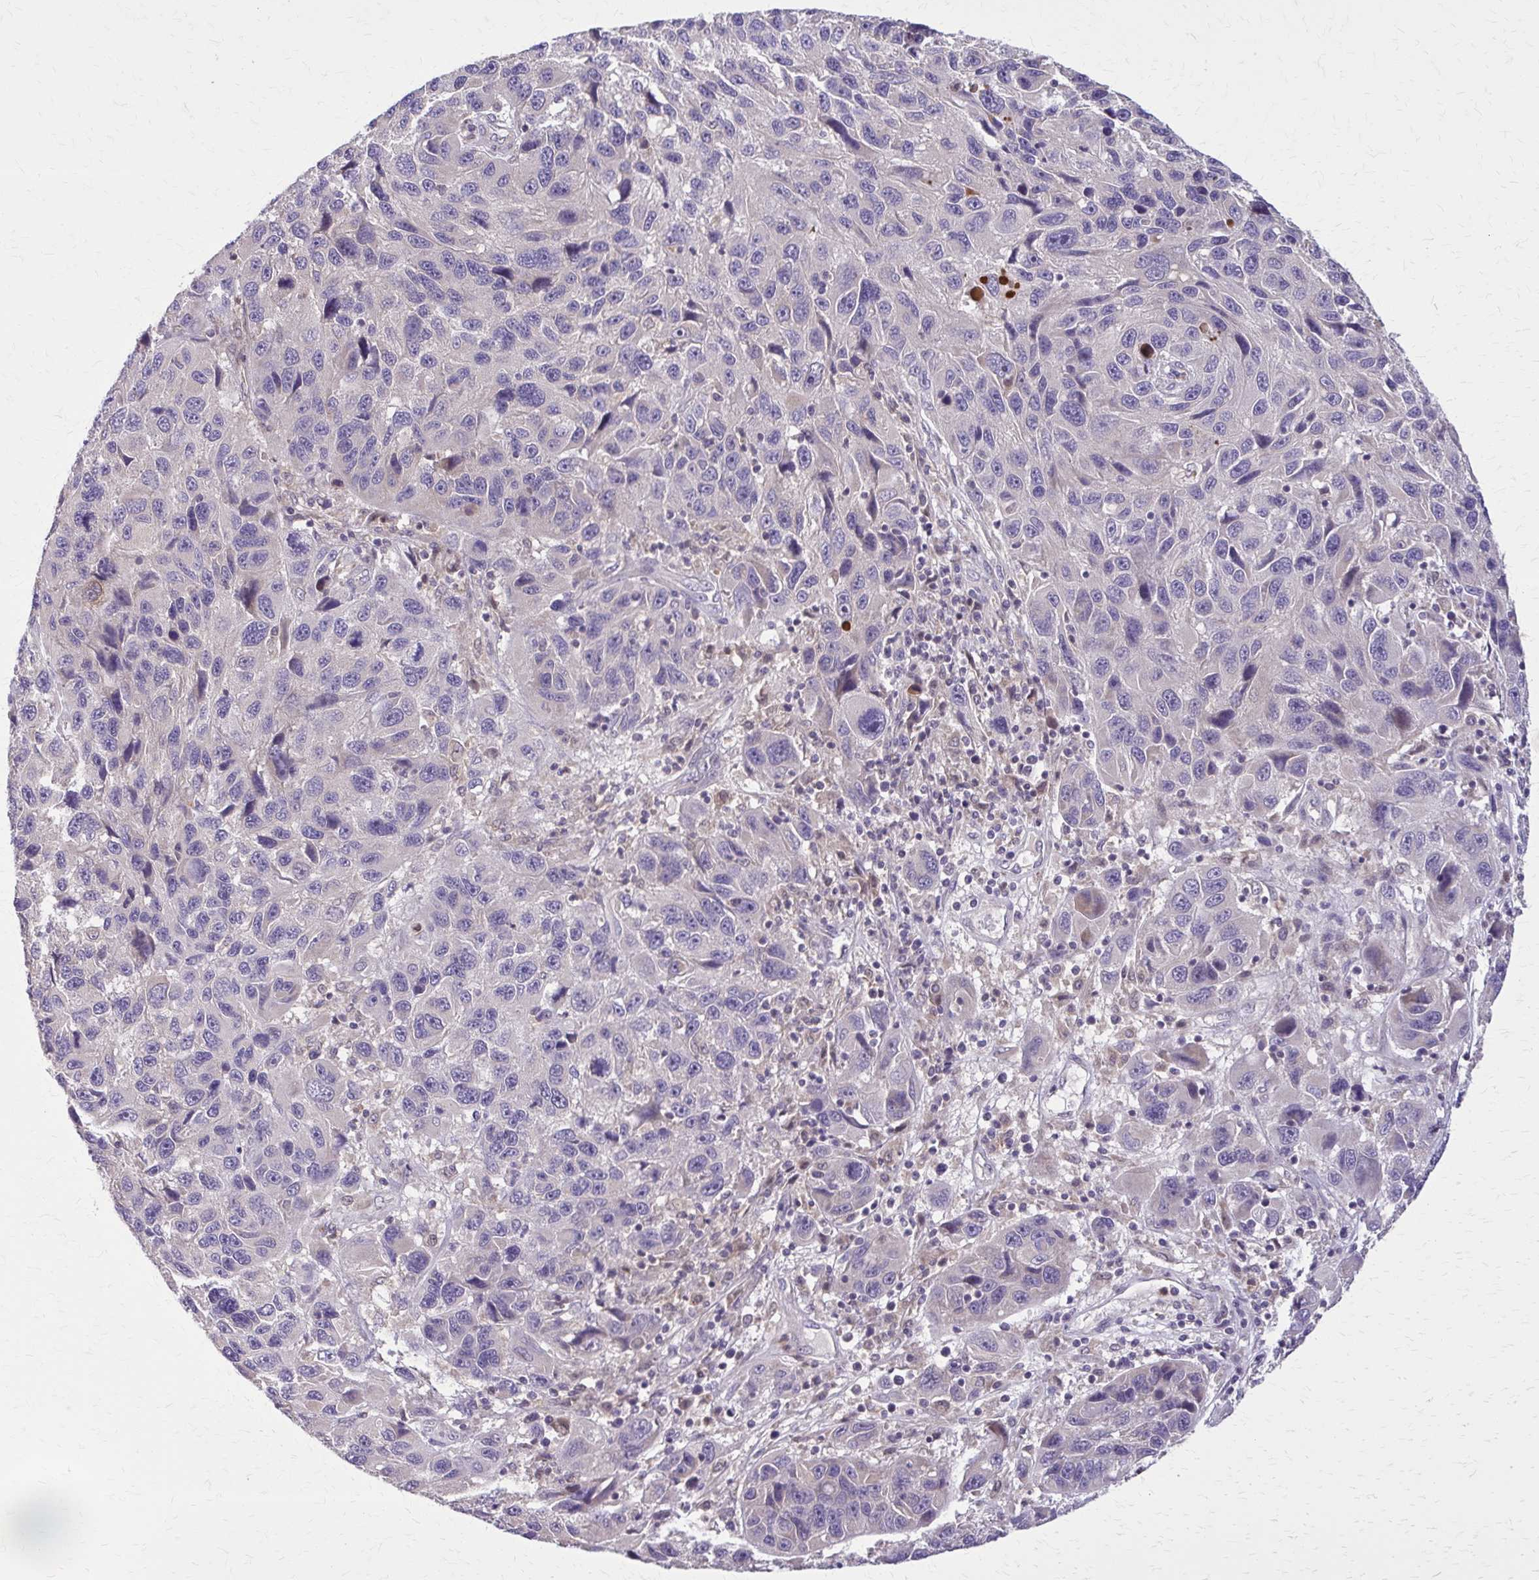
{"staining": {"intensity": "weak", "quantity": "<25%", "location": "cytoplasmic/membranous"}, "tissue": "melanoma", "cell_type": "Tumor cells", "image_type": "cancer", "snomed": [{"axis": "morphology", "description": "Malignant melanoma, NOS"}, {"axis": "topography", "description": "Skin"}], "caption": "A micrograph of melanoma stained for a protein exhibits no brown staining in tumor cells.", "gene": "NRBF2", "patient": {"sex": "male", "age": 53}}